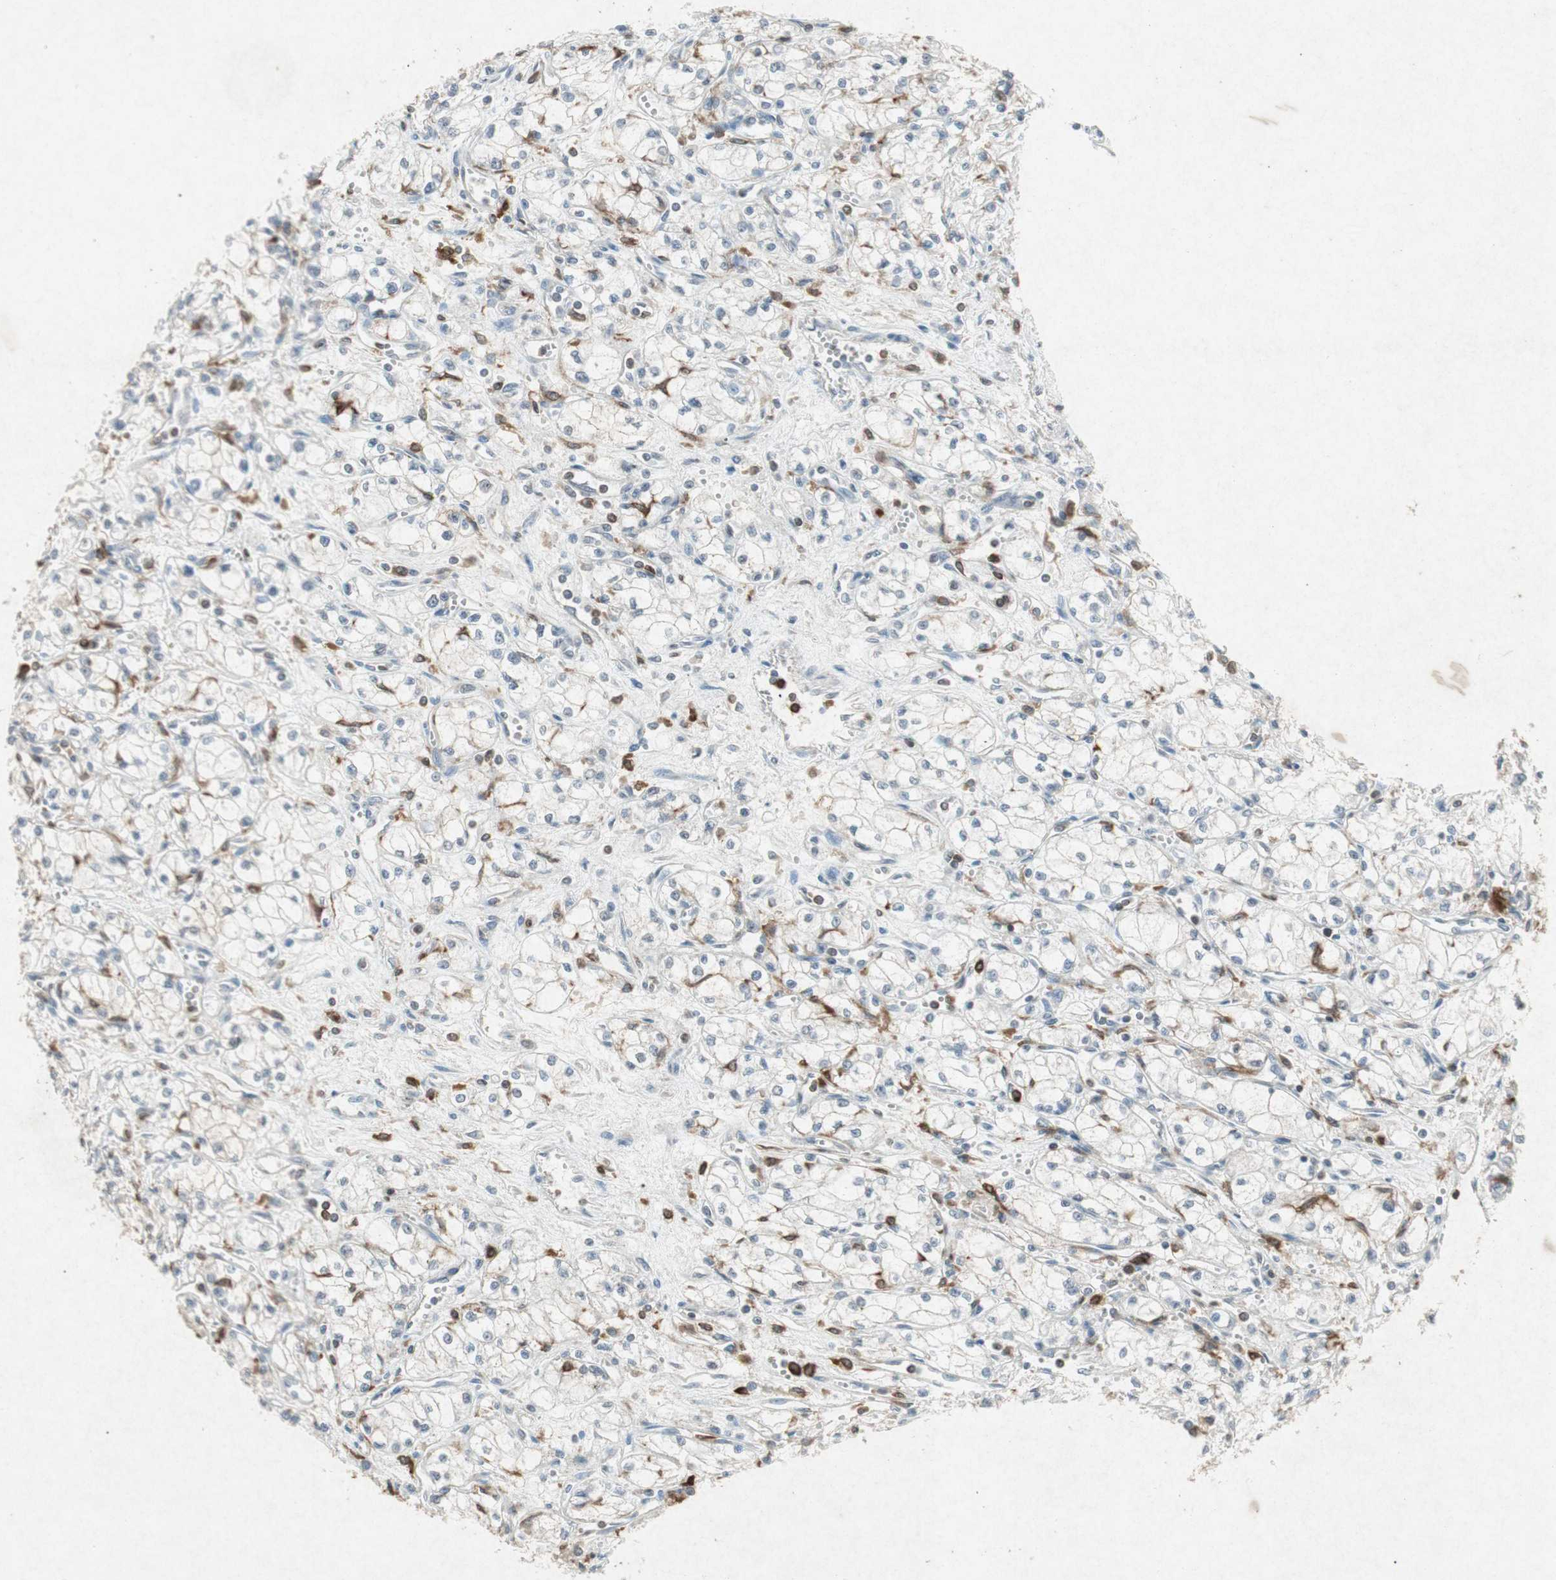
{"staining": {"intensity": "negative", "quantity": "none", "location": "none"}, "tissue": "renal cancer", "cell_type": "Tumor cells", "image_type": "cancer", "snomed": [{"axis": "morphology", "description": "Normal tissue, NOS"}, {"axis": "morphology", "description": "Adenocarcinoma, NOS"}, {"axis": "topography", "description": "Kidney"}], "caption": "DAB immunohistochemical staining of adenocarcinoma (renal) exhibits no significant expression in tumor cells.", "gene": "TYROBP", "patient": {"sex": "male", "age": 59}}